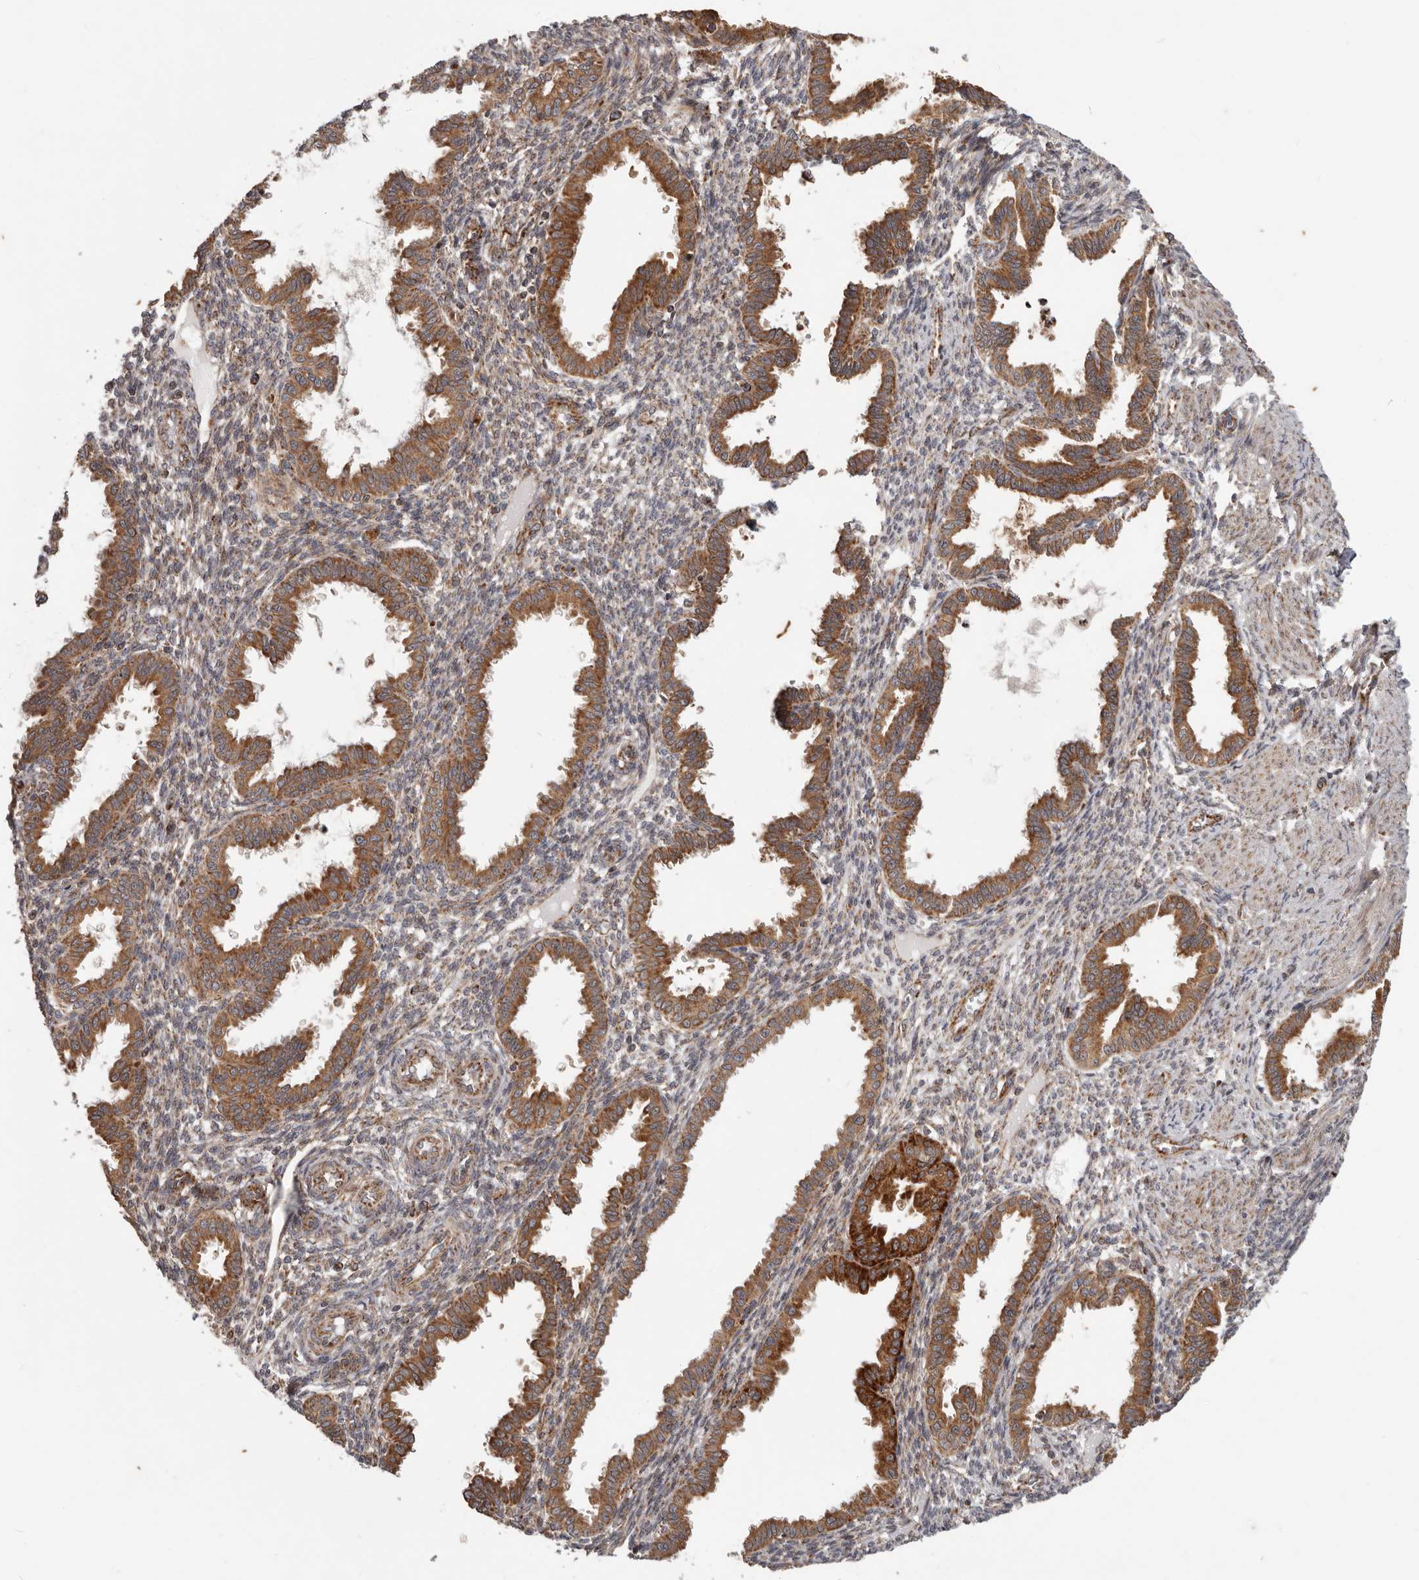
{"staining": {"intensity": "moderate", "quantity": "25%-75%", "location": "cytoplasmic/membranous"}, "tissue": "endometrium", "cell_type": "Cells in endometrial stroma", "image_type": "normal", "snomed": [{"axis": "morphology", "description": "Normal tissue, NOS"}, {"axis": "topography", "description": "Endometrium"}], "caption": "A brown stain labels moderate cytoplasmic/membranous staining of a protein in cells in endometrial stroma of normal human endometrium. (Stains: DAB (3,3'-diaminobenzidine) in brown, nuclei in blue, Microscopy: brightfield microscopy at high magnification).", "gene": "MRPS10", "patient": {"sex": "female", "age": 33}}